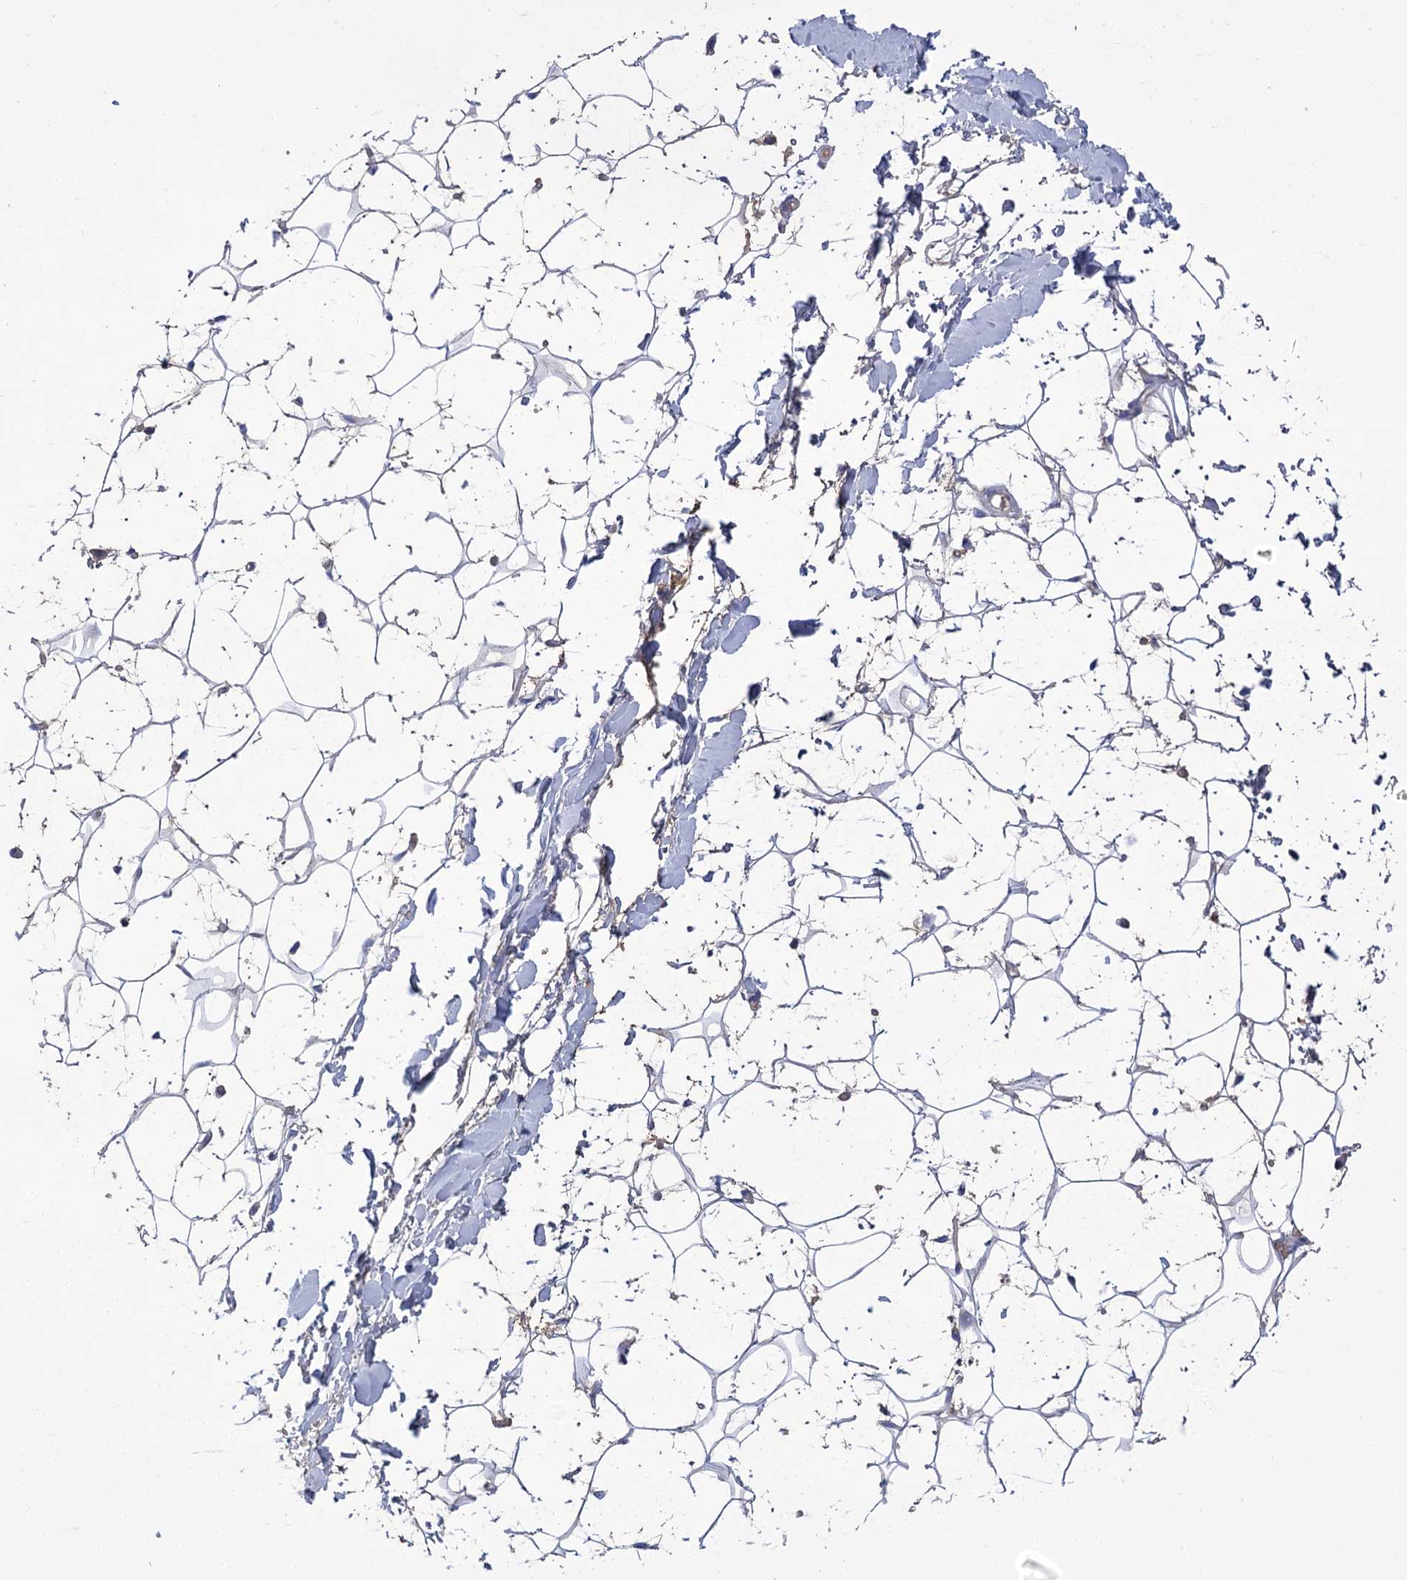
{"staining": {"intensity": "weak", "quantity": "25%-75%", "location": "cytoplasmic/membranous"}, "tissue": "adipose tissue", "cell_type": "Adipocytes", "image_type": "normal", "snomed": [{"axis": "morphology", "description": "Normal tissue, NOS"}, {"axis": "topography", "description": "Breast"}], "caption": "IHC of unremarkable human adipose tissue displays low levels of weak cytoplasmic/membranous expression in approximately 25%-75% of adipocytes.", "gene": "PRSS53", "patient": {"sex": "female", "age": 26}}